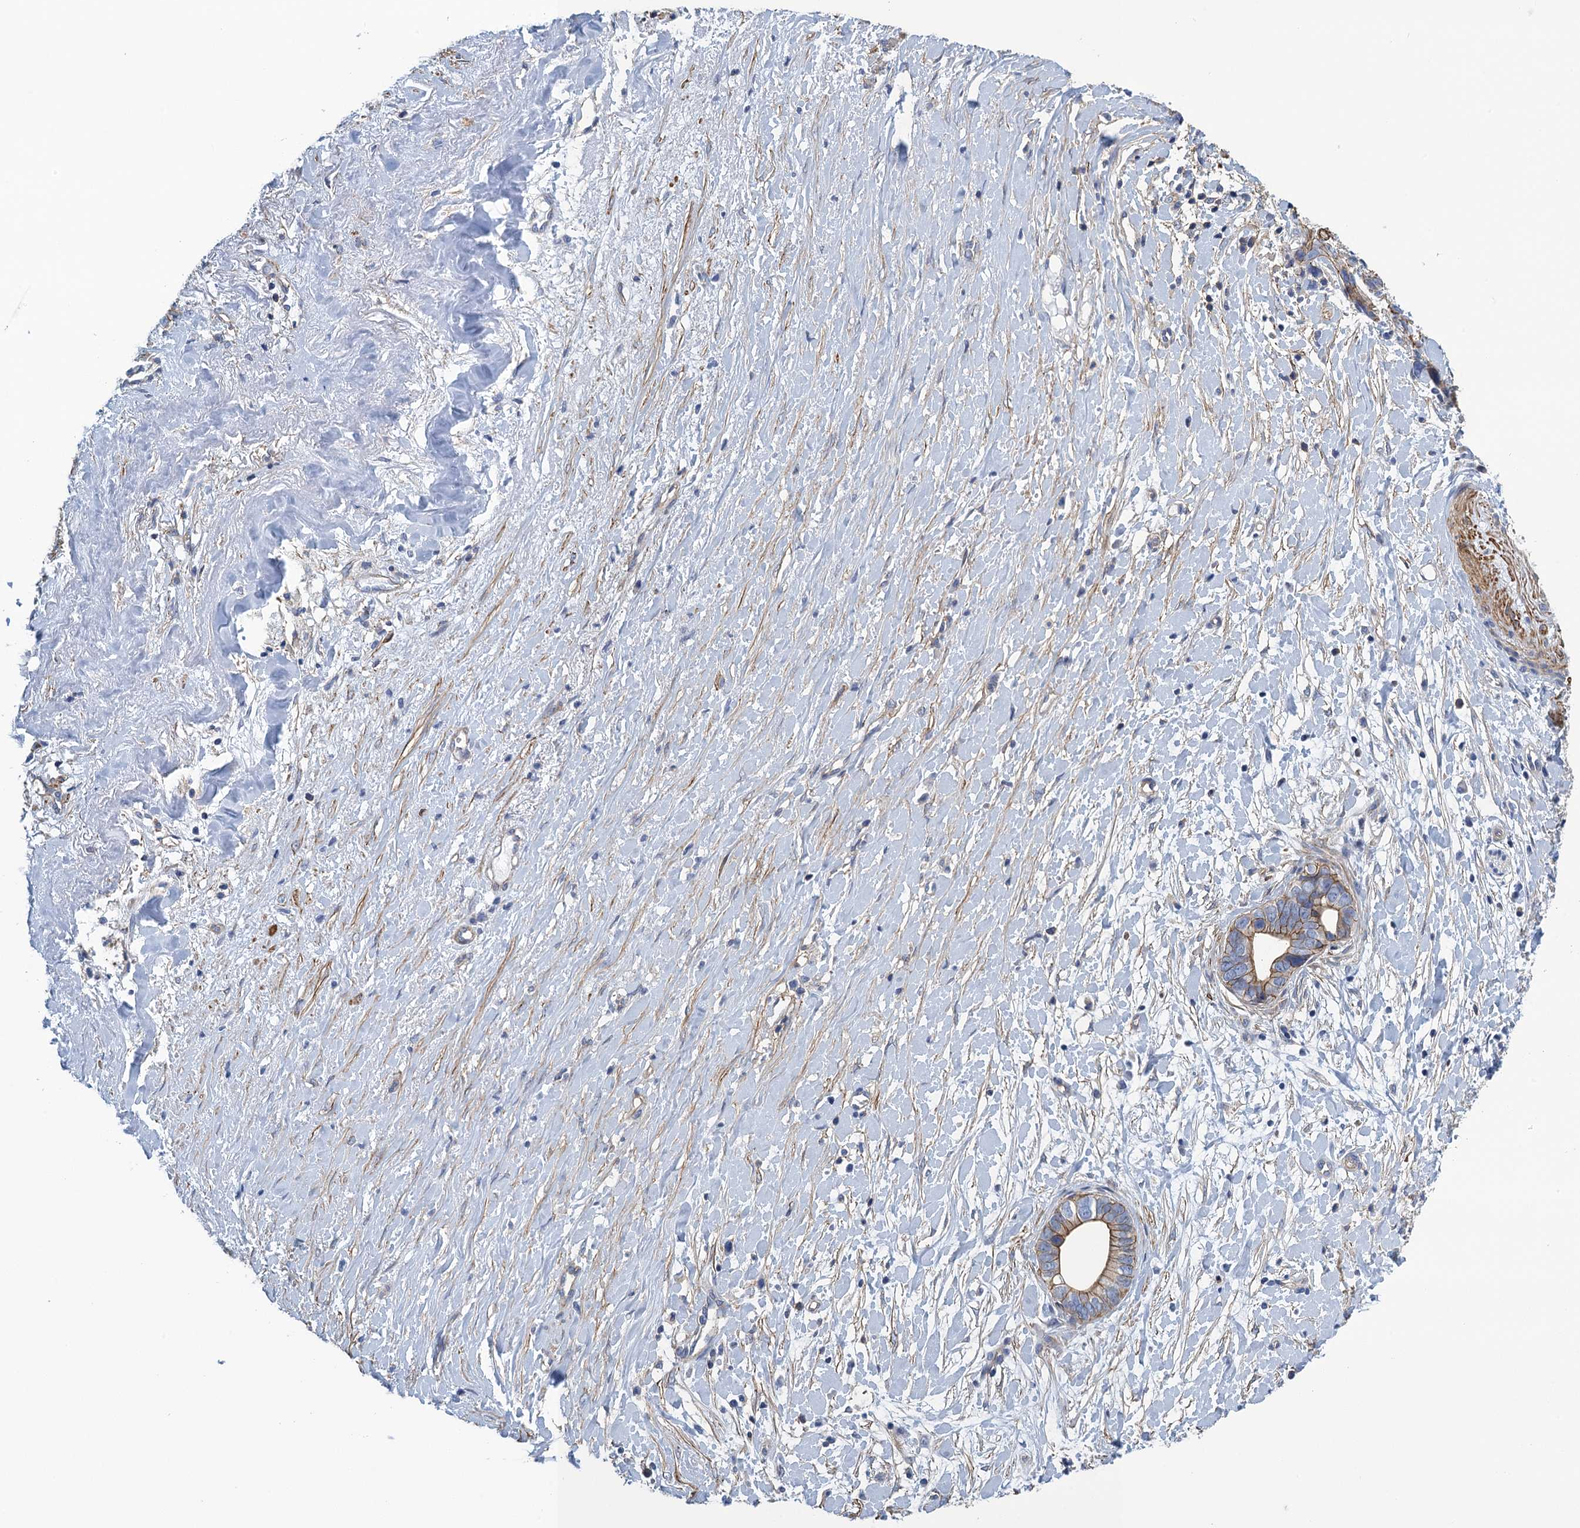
{"staining": {"intensity": "moderate", "quantity": "<25%", "location": "cytoplasmic/membranous"}, "tissue": "liver cancer", "cell_type": "Tumor cells", "image_type": "cancer", "snomed": [{"axis": "morphology", "description": "Cholangiocarcinoma"}, {"axis": "topography", "description": "Liver"}], "caption": "There is low levels of moderate cytoplasmic/membranous expression in tumor cells of liver cancer (cholangiocarcinoma), as demonstrated by immunohistochemical staining (brown color).", "gene": "PROSER2", "patient": {"sex": "female", "age": 79}}